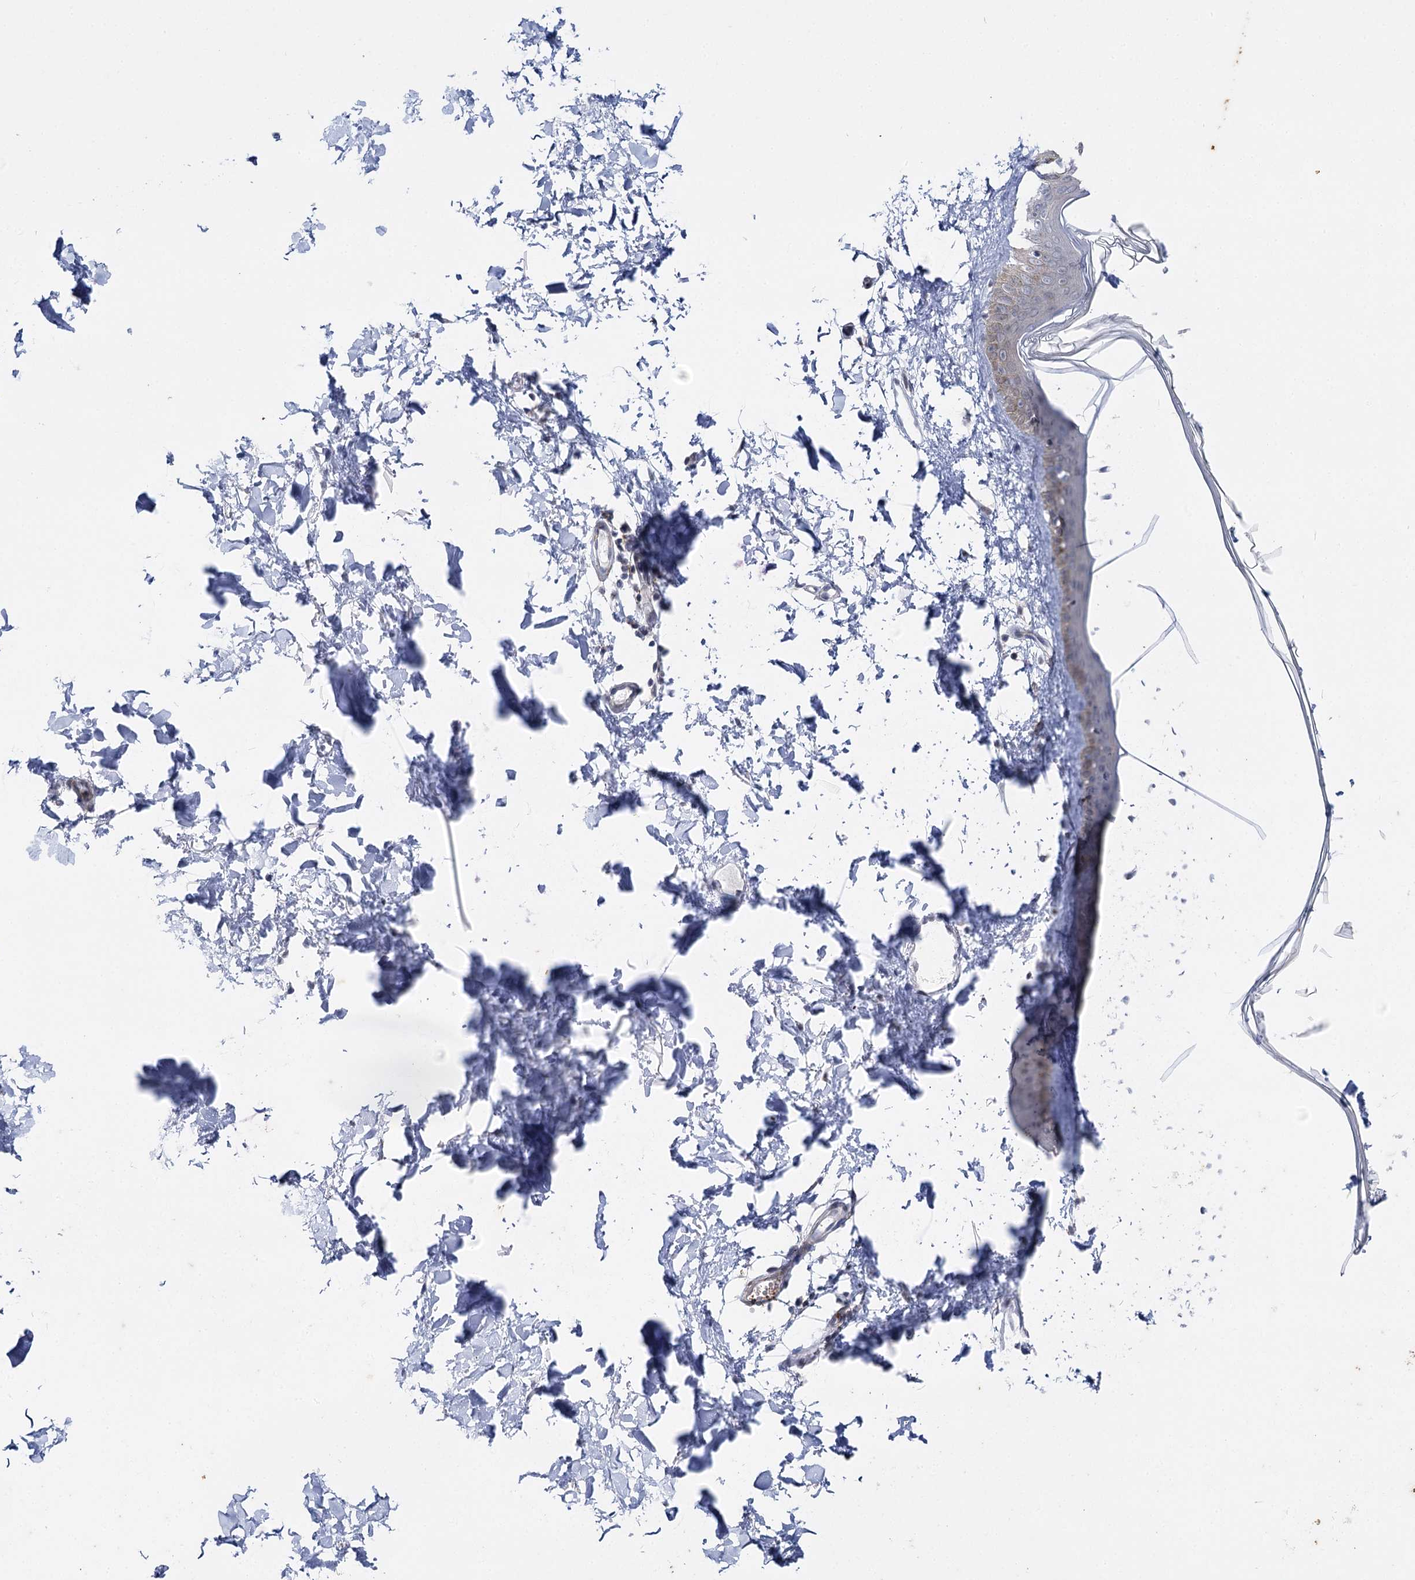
{"staining": {"intensity": "negative", "quantity": "none", "location": "none"}, "tissue": "skin", "cell_type": "Fibroblasts", "image_type": "normal", "snomed": [{"axis": "morphology", "description": "Normal tissue, NOS"}, {"axis": "topography", "description": "Skin"}], "caption": "An immunohistochemistry image of normal skin is shown. There is no staining in fibroblasts of skin.", "gene": "AGXT2", "patient": {"sex": "female", "age": 58}}